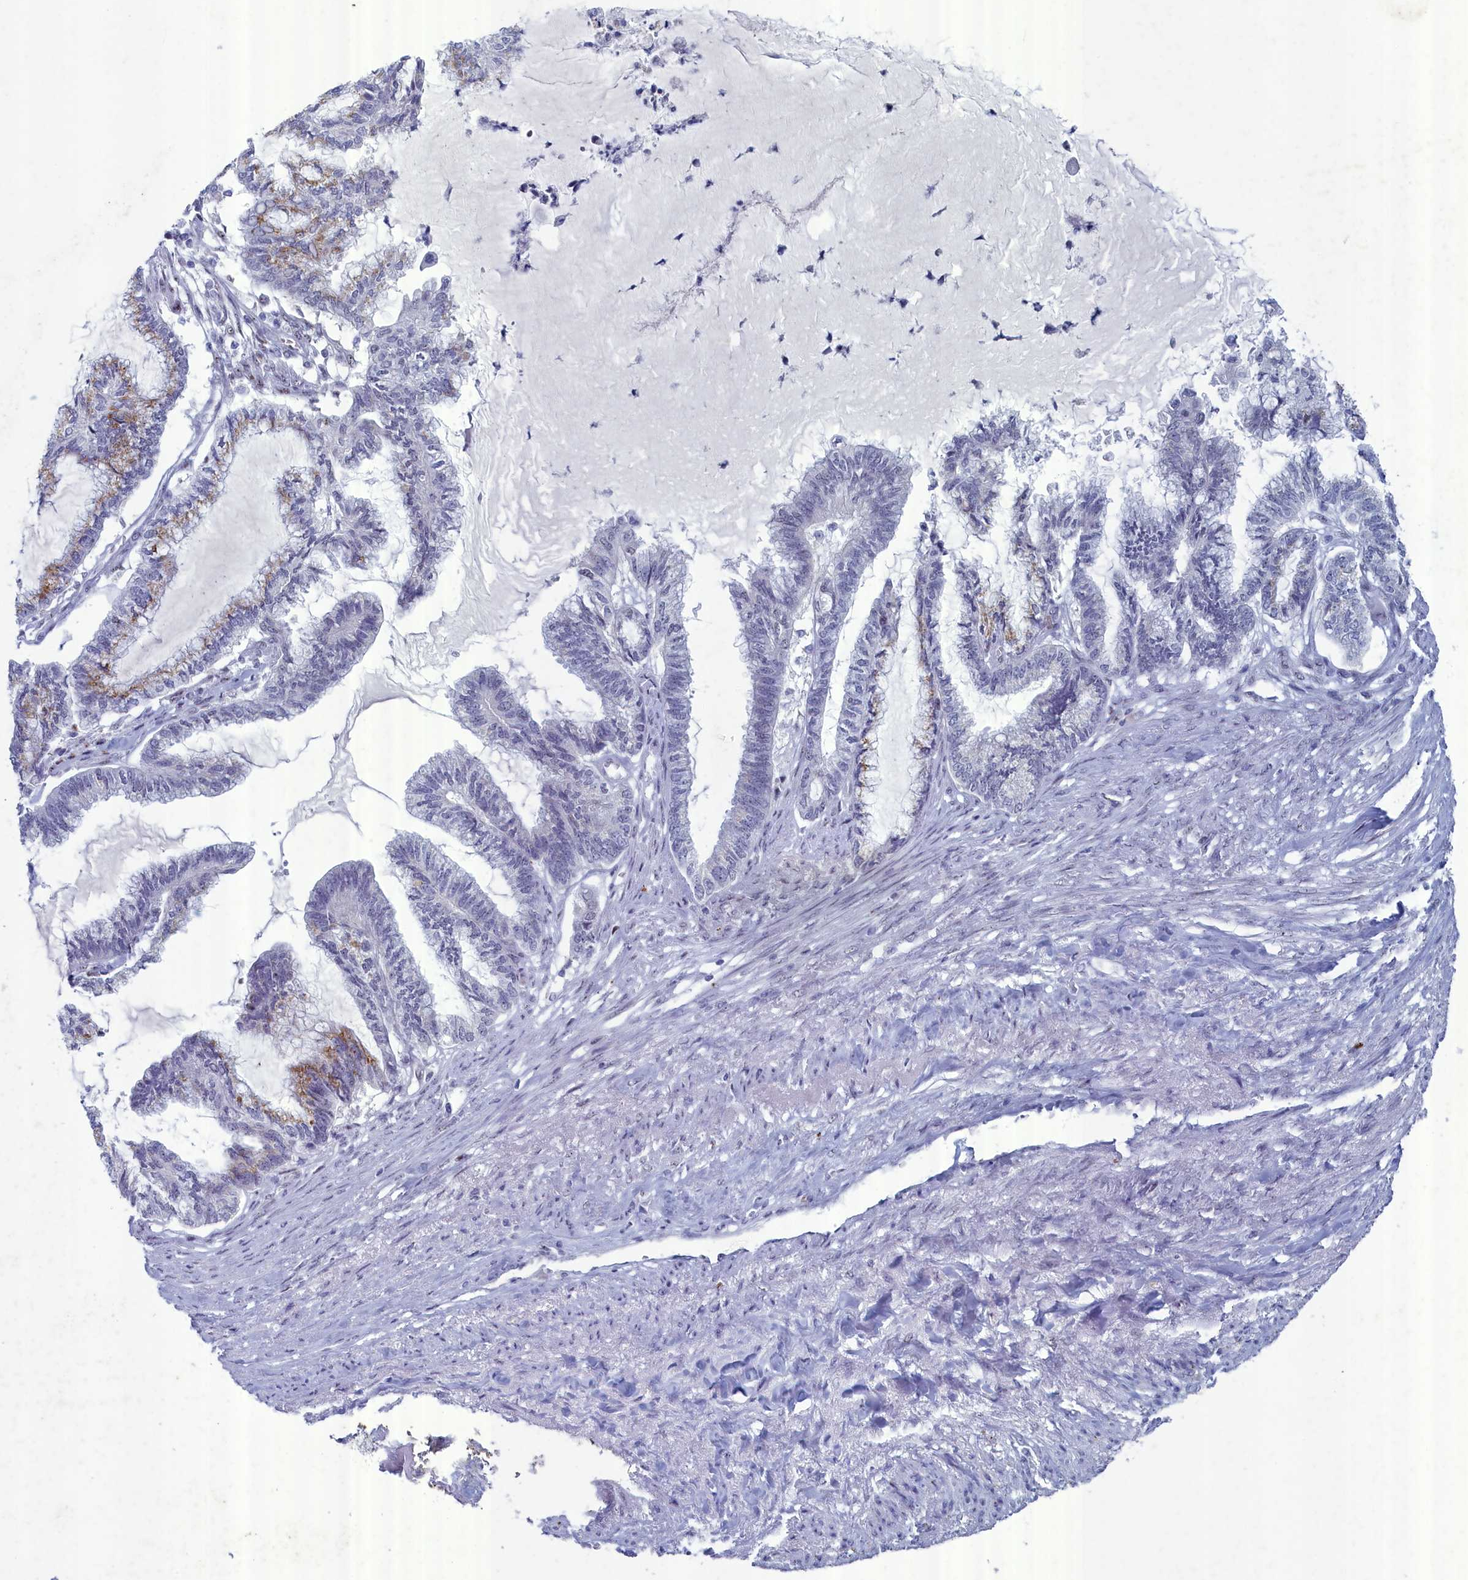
{"staining": {"intensity": "moderate", "quantity": "<25%", "location": "cytoplasmic/membranous"}, "tissue": "endometrial cancer", "cell_type": "Tumor cells", "image_type": "cancer", "snomed": [{"axis": "morphology", "description": "Adenocarcinoma, NOS"}, {"axis": "topography", "description": "Endometrium"}], "caption": "A brown stain shows moderate cytoplasmic/membranous expression of a protein in endometrial adenocarcinoma tumor cells. (DAB IHC with brightfield microscopy, high magnification).", "gene": "WDR76", "patient": {"sex": "female", "age": 86}}